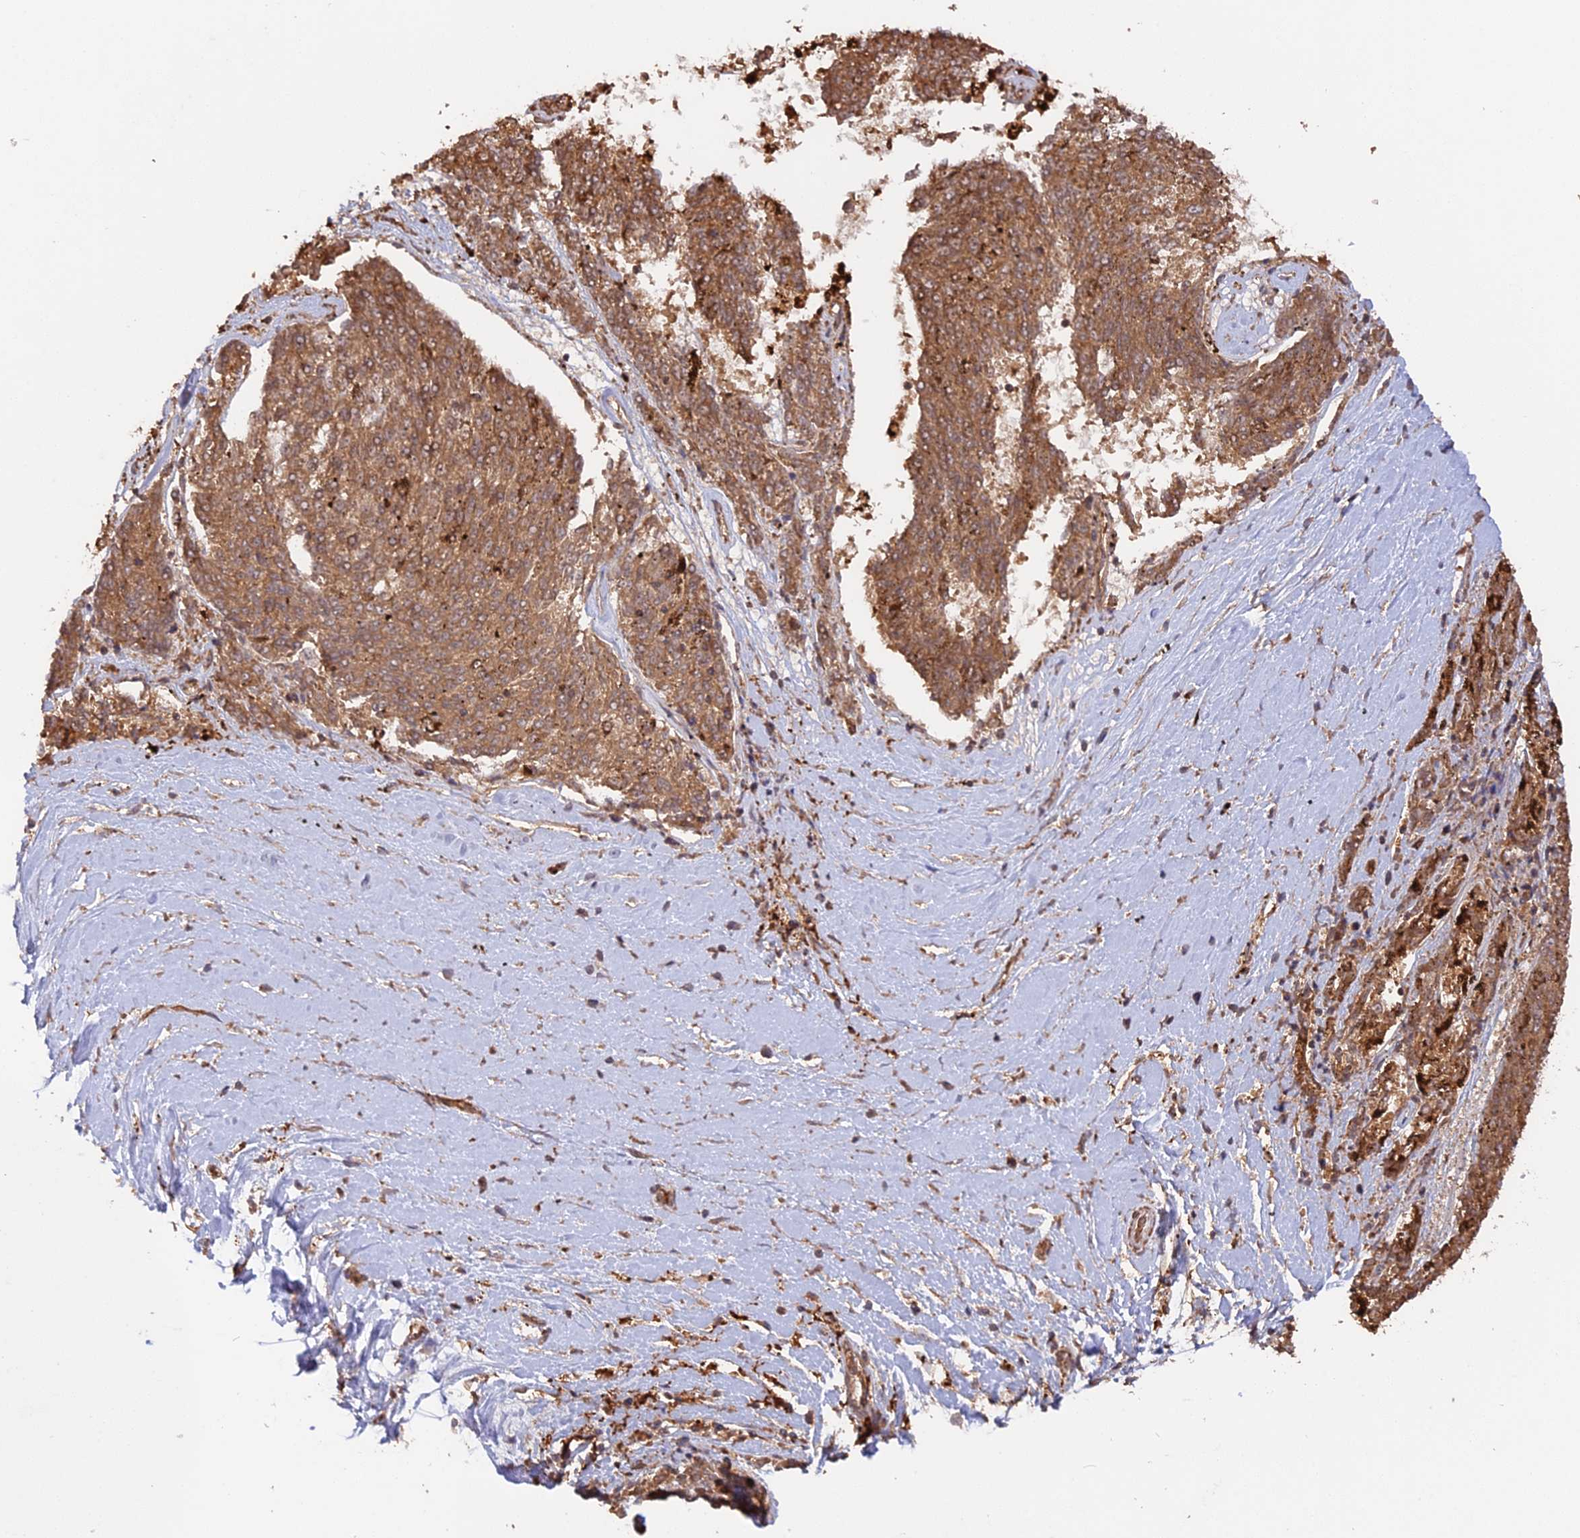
{"staining": {"intensity": "moderate", "quantity": ">75%", "location": "cytoplasmic/membranous"}, "tissue": "melanoma", "cell_type": "Tumor cells", "image_type": "cancer", "snomed": [{"axis": "morphology", "description": "Malignant melanoma, NOS"}, {"axis": "topography", "description": "Skin"}], "caption": "Melanoma was stained to show a protein in brown. There is medium levels of moderate cytoplasmic/membranous staining in about >75% of tumor cells.", "gene": "CCDC174", "patient": {"sex": "female", "age": 72}}